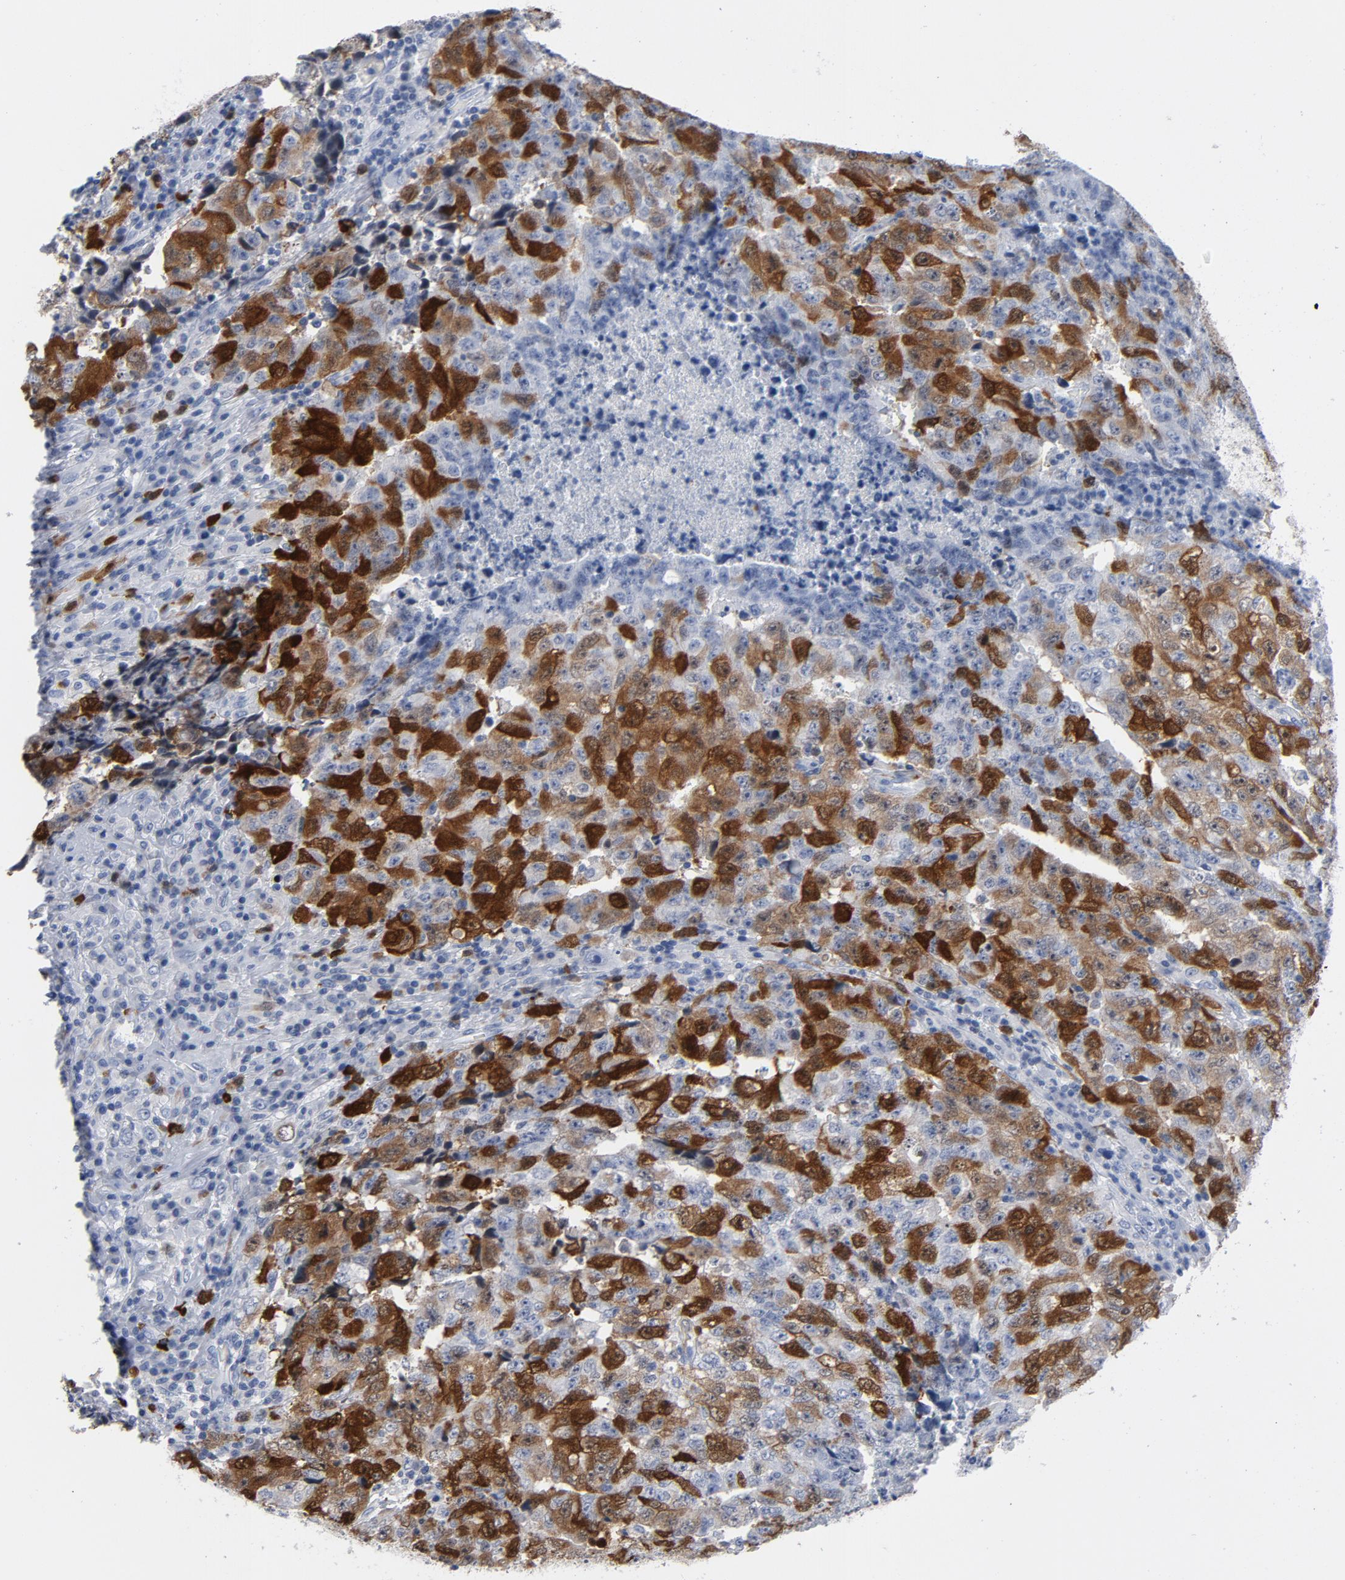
{"staining": {"intensity": "strong", "quantity": ">75%", "location": "nuclear"}, "tissue": "testis cancer", "cell_type": "Tumor cells", "image_type": "cancer", "snomed": [{"axis": "morphology", "description": "Necrosis, NOS"}, {"axis": "morphology", "description": "Carcinoma, Embryonal, NOS"}, {"axis": "topography", "description": "Testis"}], "caption": "Testis embryonal carcinoma tissue displays strong nuclear positivity in approximately >75% of tumor cells, visualized by immunohistochemistry. Immunohistochemistry stains the protein of interest in brown and the nuclei are stained blue.", "gene": "CDC20", "patient": {"sex": "male", "age": 19}}